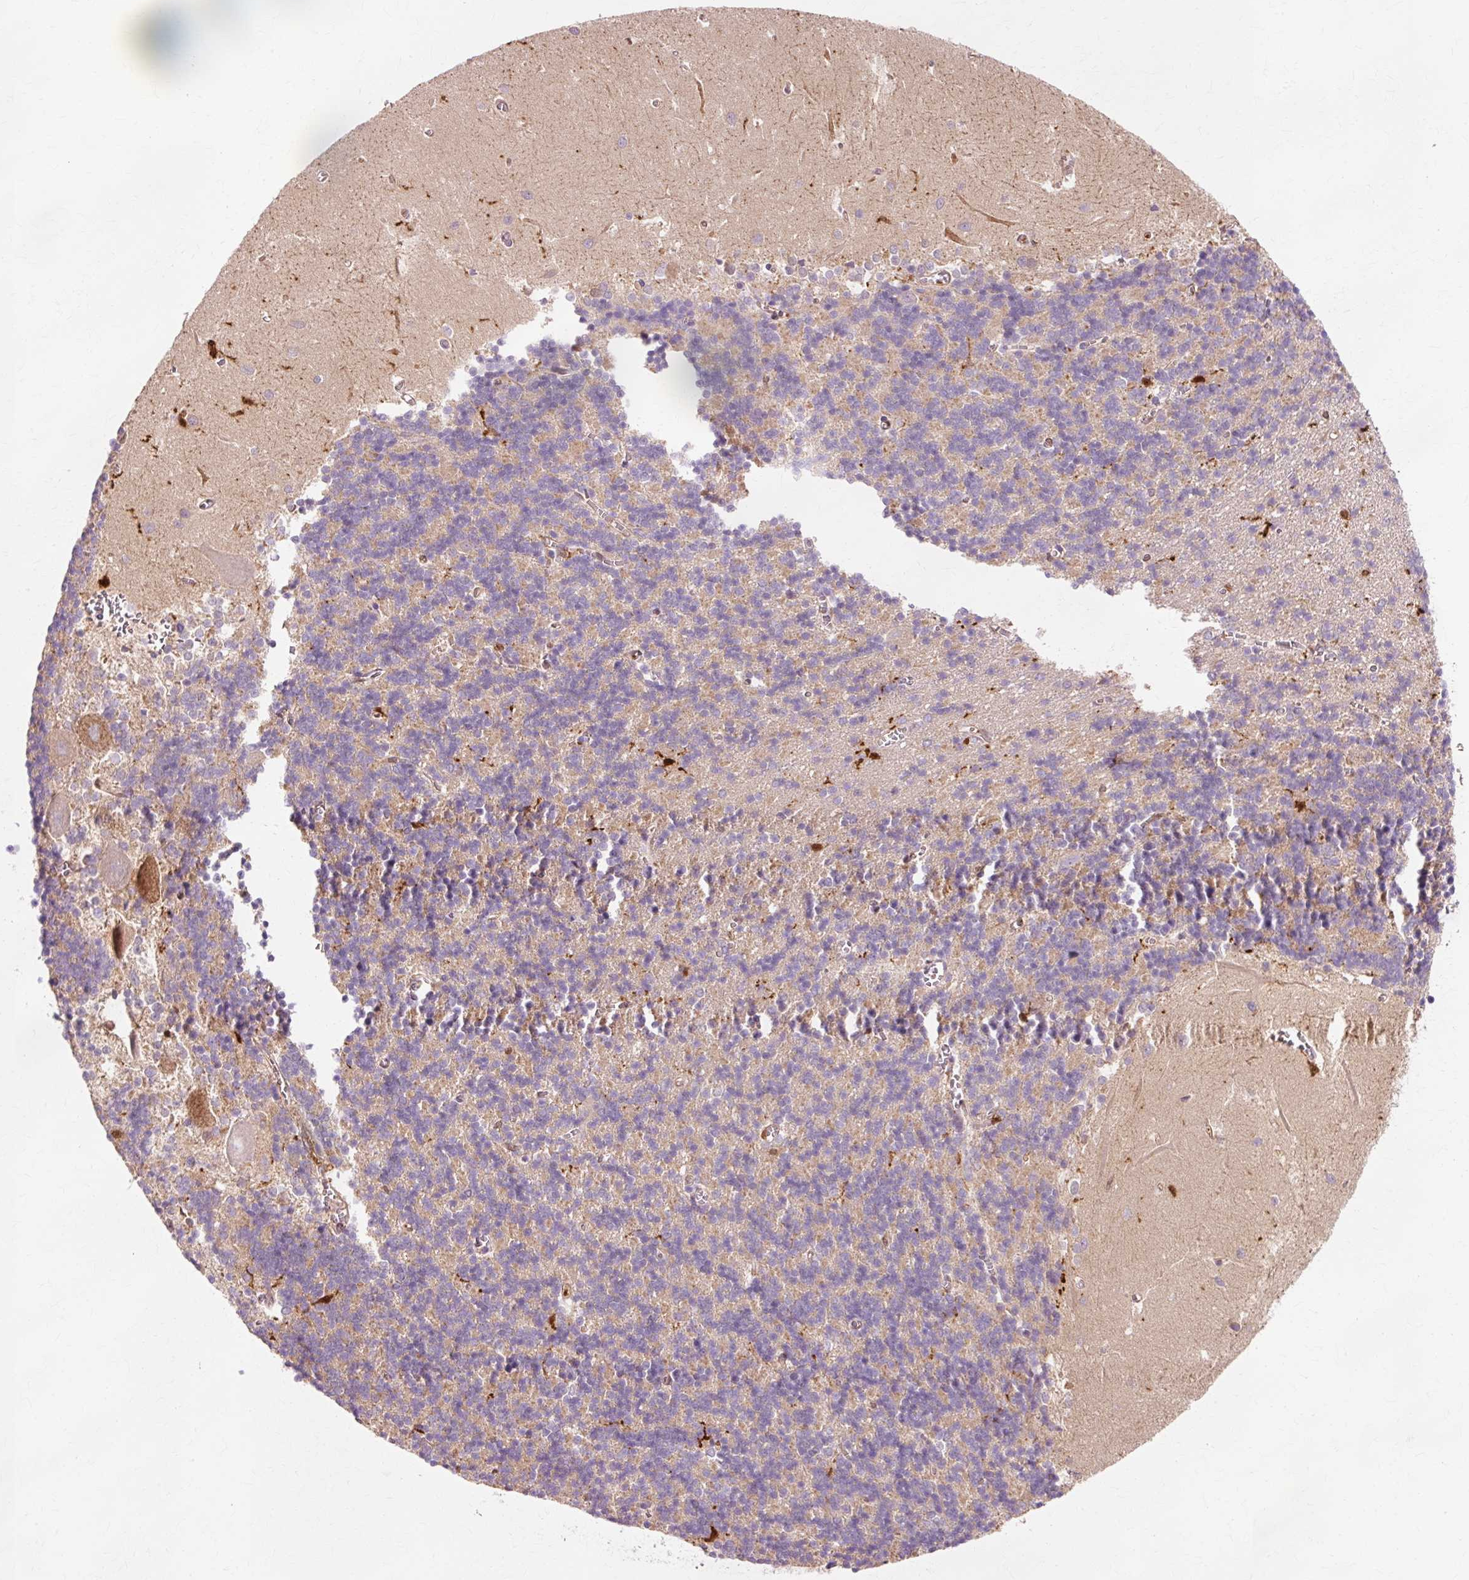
{"staining": {"intensity": "weak", "quantity": "25%-75%", "location": "cytoplasmic/membranous"}, "tissue": "cerebellum", "cell_type": "Cells in granular layer", "image_type": "normal", "snomed": [{"axis": "morphology", "description": "Normal tissue, NOS"}, {"axis": "topography", "description": "Cerebellum"}], "caption": "IHC (DAB) staining of normal cerebellum reveals weak cytoplasmic/membranous protein expression in about 25%-75% of cells in granular layer.", "gene": "GPX1", "patient": {"sex": "male", "age": 37}}